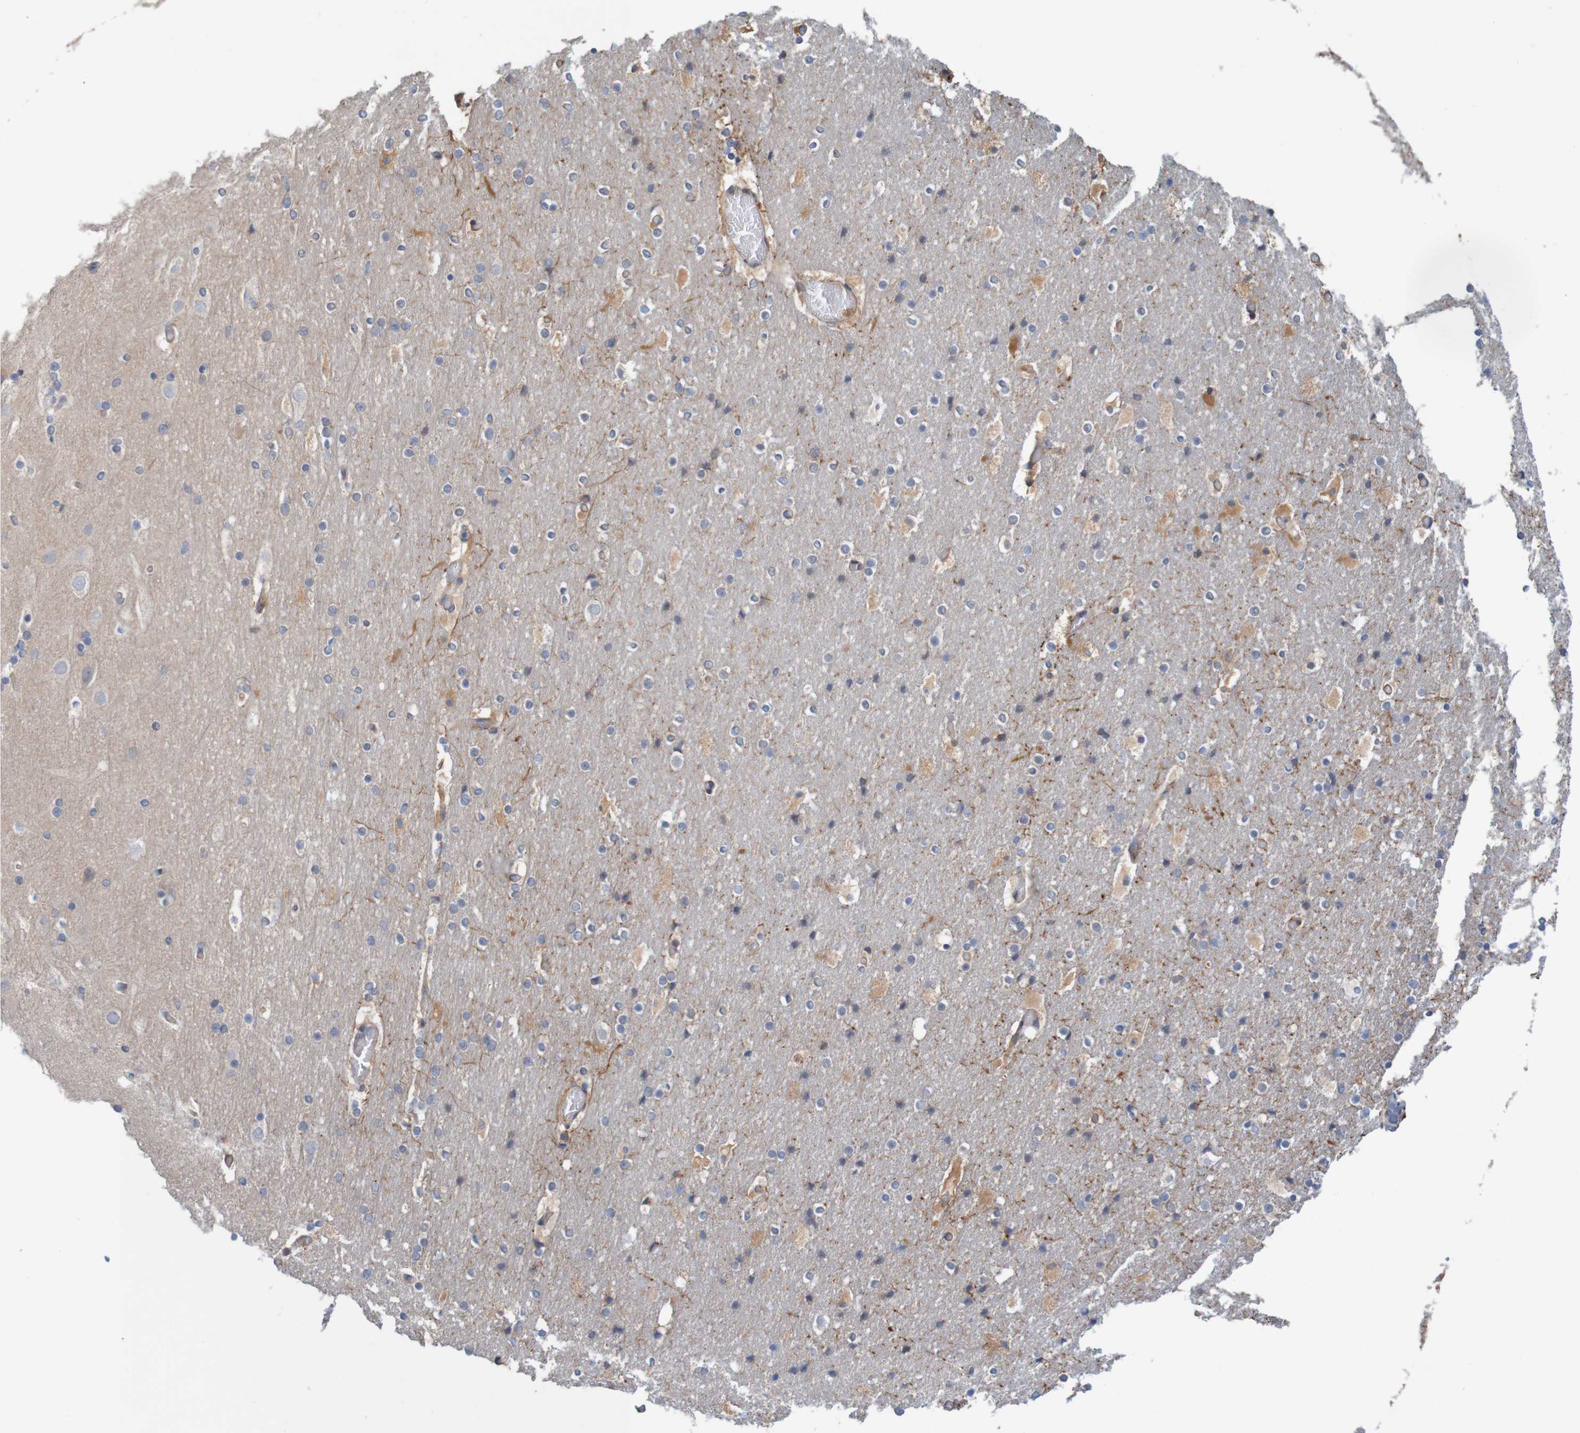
{"staining": {"intensity": "negative", "quantity": "none", "location": "none"}, "tissue": "cerebral cortex", "cell_type": "Endothelial cells", "image_type": "normal", "snomed": [{"axis": "morphology", "description": "Normal tissue, NOS"}, {"axis": "topography", "description": "Cerebral cortex"}], "caption": "The immunohistochemistry (IHC) micrograph has no significant staining in endothelial cells of cerebral cortex. Brightfield microscopy of IHC stained with DAB (brown) and hematoxylin (blue), captured at high magnification.", "gene": "KRT23", "patient": {"sex": "male", "age": 57}}